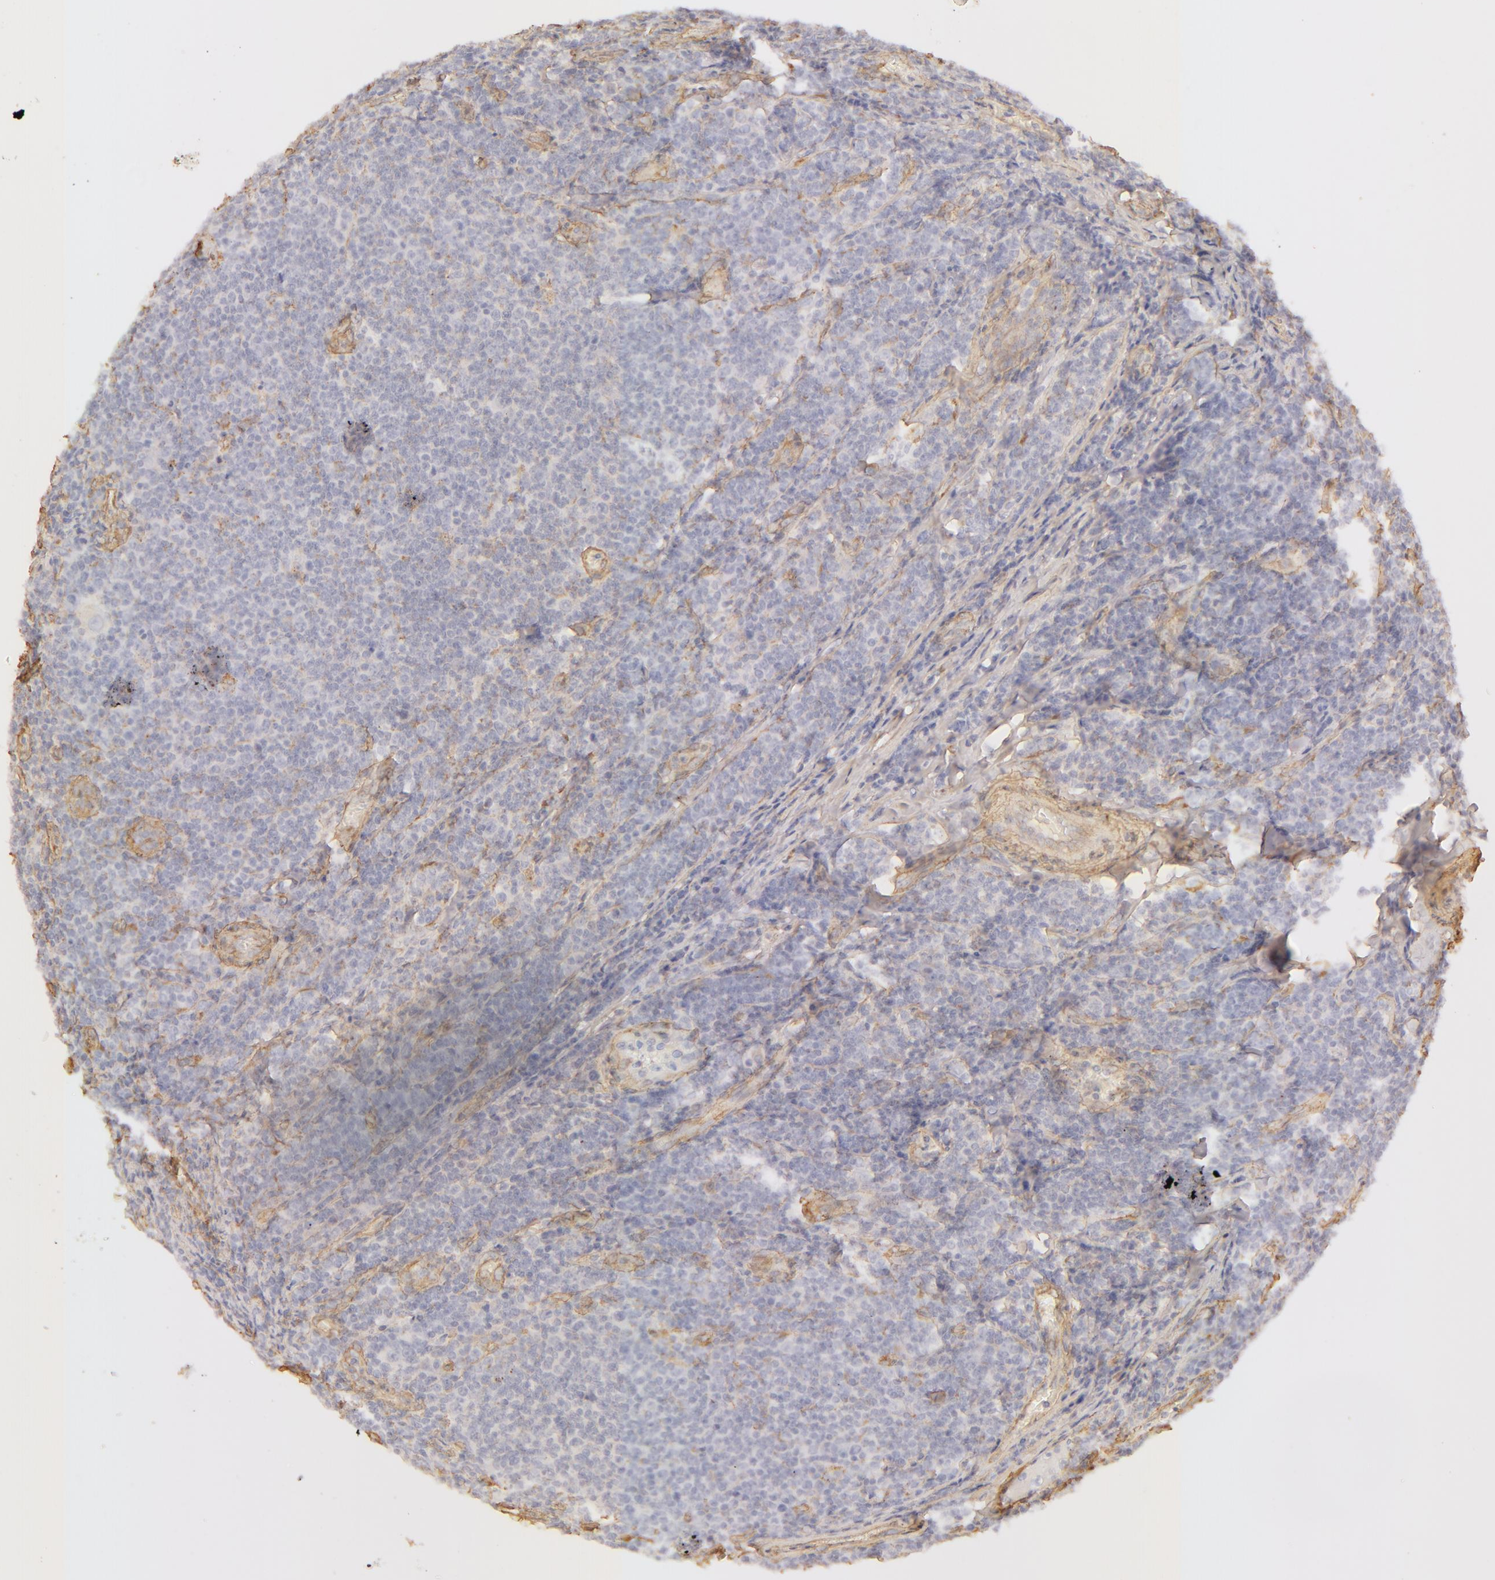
{"staining": {"intensity": "negative", "quantity": "none", "location": "none"}, "tissue": "lymphoma", "cell_type": "Tumor cells", "image_type": "cancer", "snomed": [{"axis": "morphology", "description": "Malignant lymphoma, non-Hodgkin's type, Low grade"}, {"axis": "topography", "description": "Lymph node"}], "caption": "There is no significant positivity in tumor cells of lymphoma.", "gene": "COL4A1", "patient": {"sex": "male", "age": 74}}